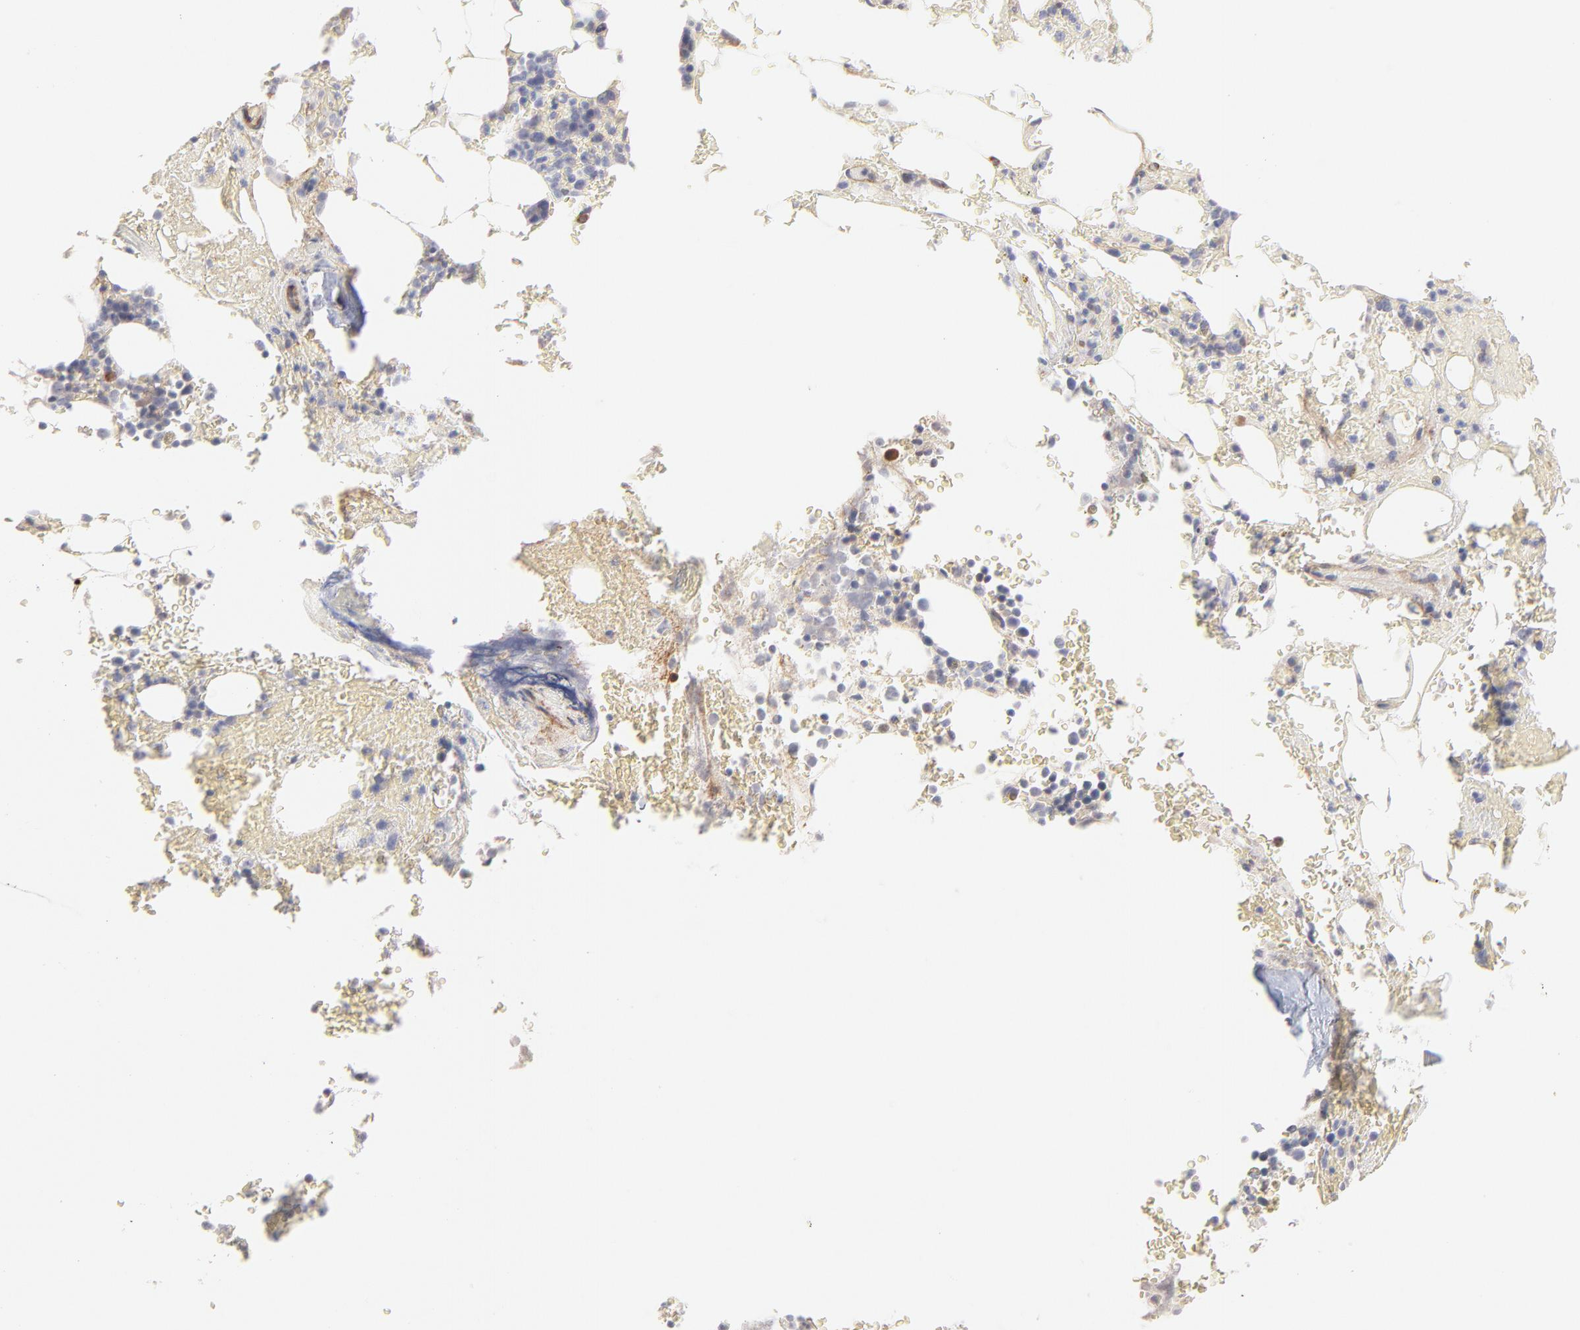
{"staining": {"intensity": "weak", "quantity": "<25%", "location": "cytoplasmic/membranous"}, "tissue": "bone marrow", "cell_type": "Hematopoietic cells", "image_type": "normal", "snomed": [{"axis": "morphology", "description": "Normal tissue, NOS"}, {"axis": "topography", "description": "Bone marrow"}], "caption": "Micrograph shows no significant protein positivity in hematopoietic cells of benign bone marrow. (DAB (3,3'-diaminobenzidine) immunohistochemistry (IHC) with hematoxylin counter stain).", "gene": "ELF3", "patient": {"sex": "female", "age": 73}}